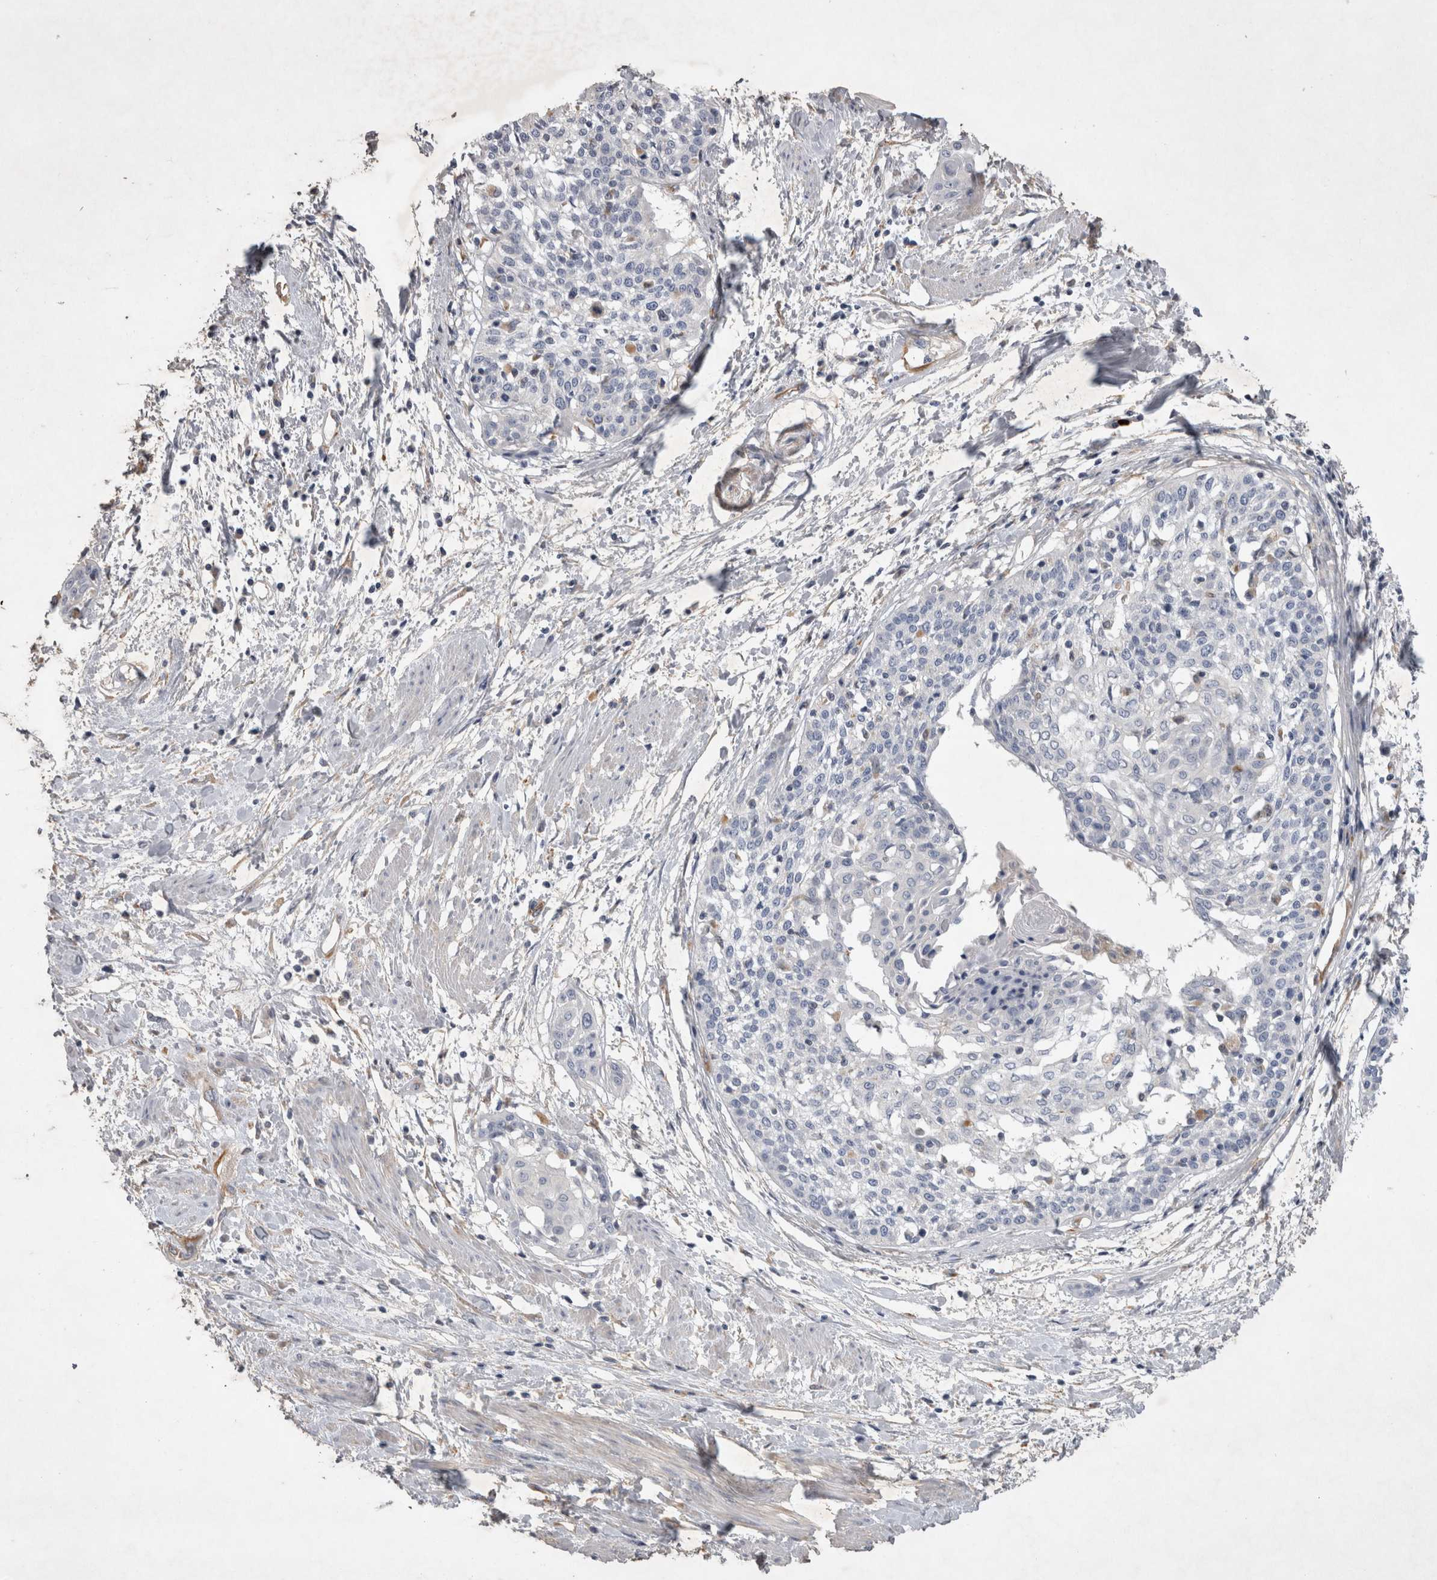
{"staining": {"intensity": "negative", "quantity": "none", "location": "none"}, "tissue": "cervical cancer", "cell_type": "Tumor cells", "image_type": "cancer", "snomed": [{"axis": "morphology", "description": "Squamous cell carcinoma, NOS"}, {"axis": "topography", "description": "Cervix"}], "caption": "Cervical cancer (squamous cell carcinoma) stained for a protein using immunohistochemistry shows no staining tumor cells.", "gene": "STRADB", "patient": {"sex": "female", "age": 57}}